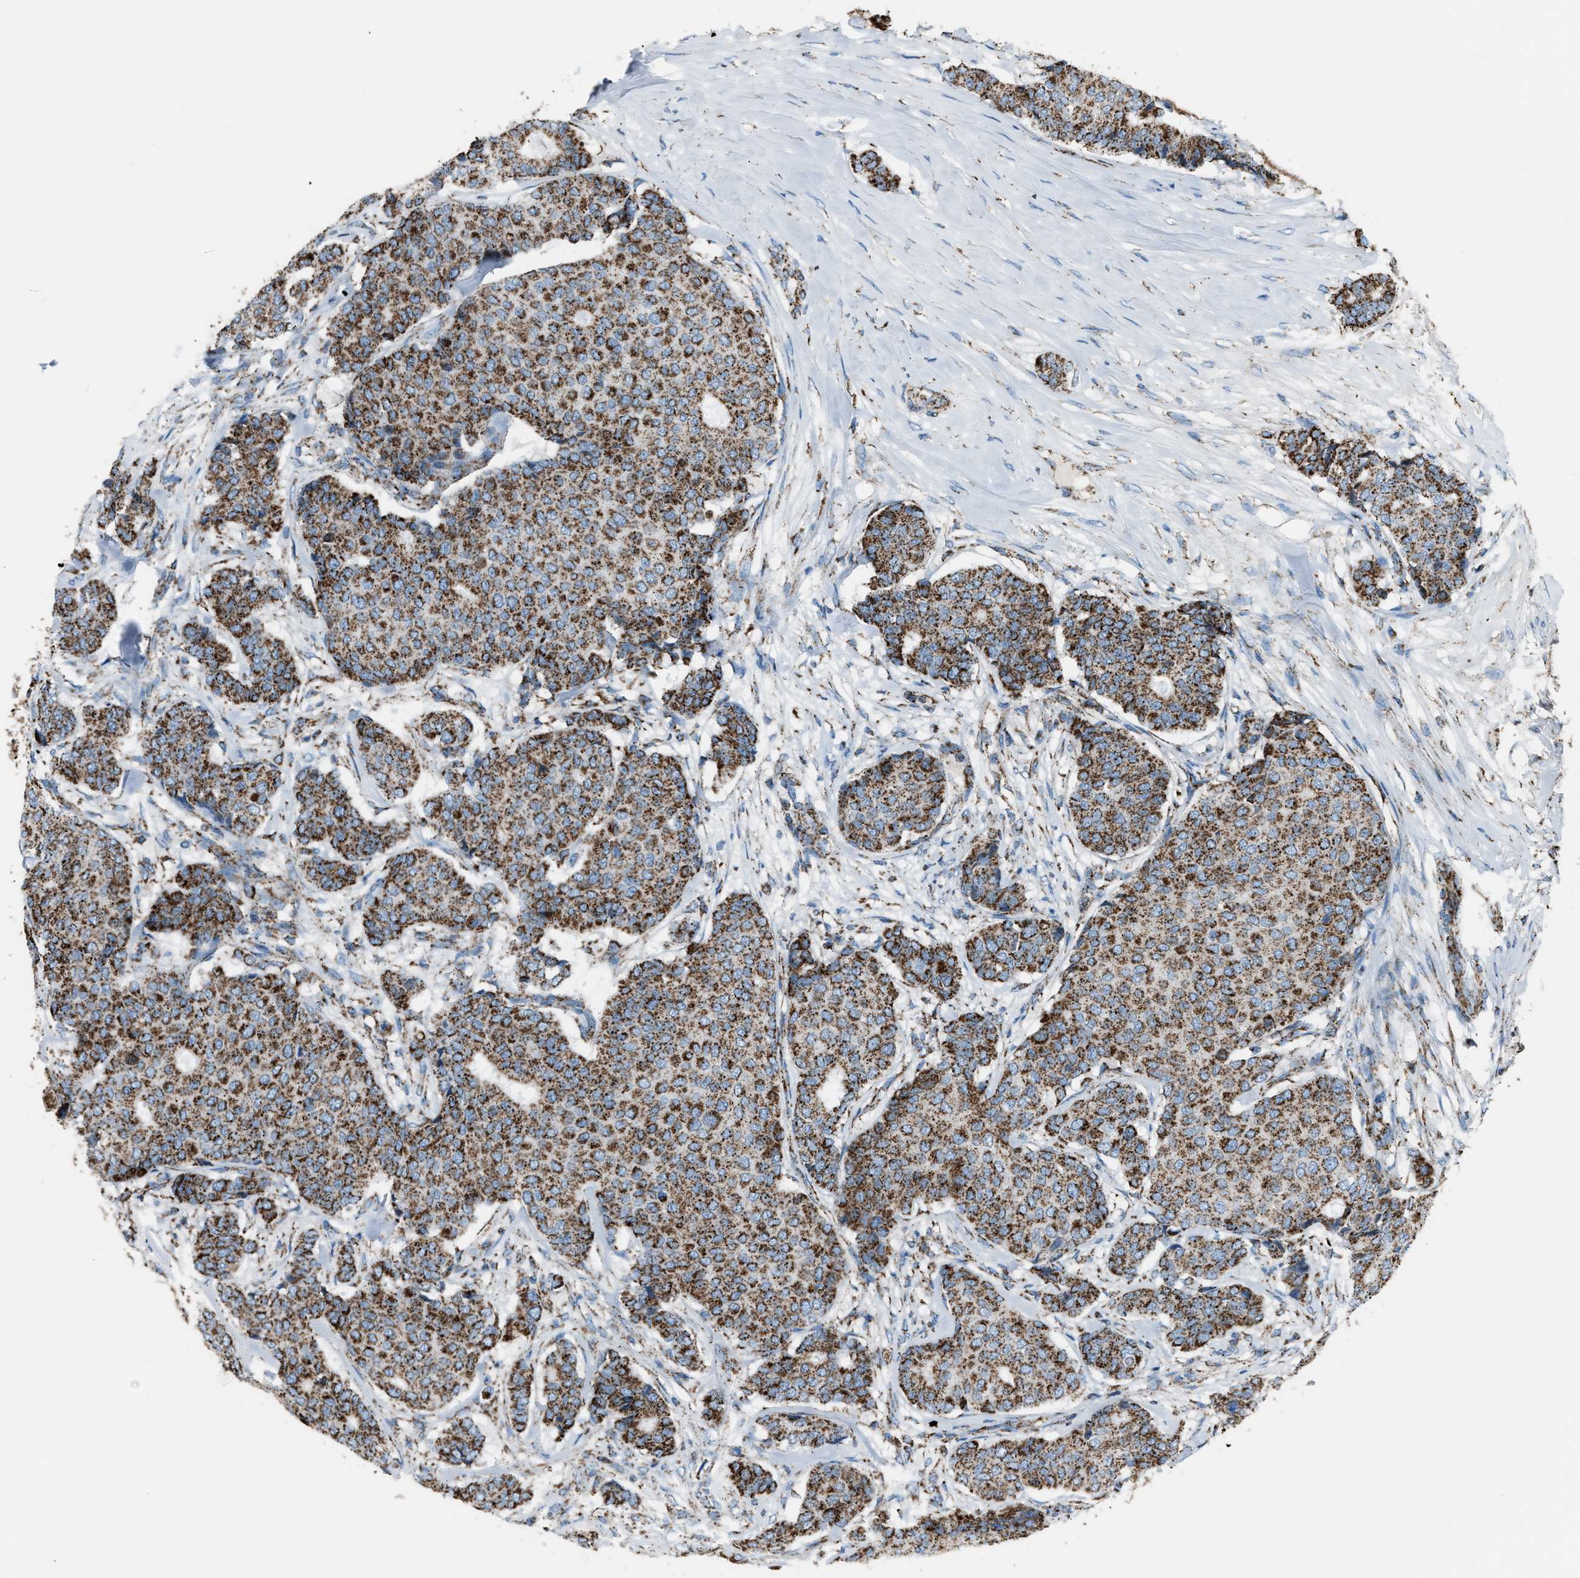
{"staining": {"intensity": "strong", "quantity": ">75%", "location": "cytoplasmic/membranous"}, "tissue": "breast cancer", "cell_type": "Tumor cells", "image_type": "cancer", "snomed": [{"axis": "morphology", "description": "Duct carcinoma"}, {"axis": "topography", "description": "Breast"}], "caption": "This photomicrograph shows IHC staining of breast cancer, with high strong cytoplasmic/membranous expression in about >75% of tumor cells.", "gene": "MDH2", "patient": {"sex": "female", "age": 75}}